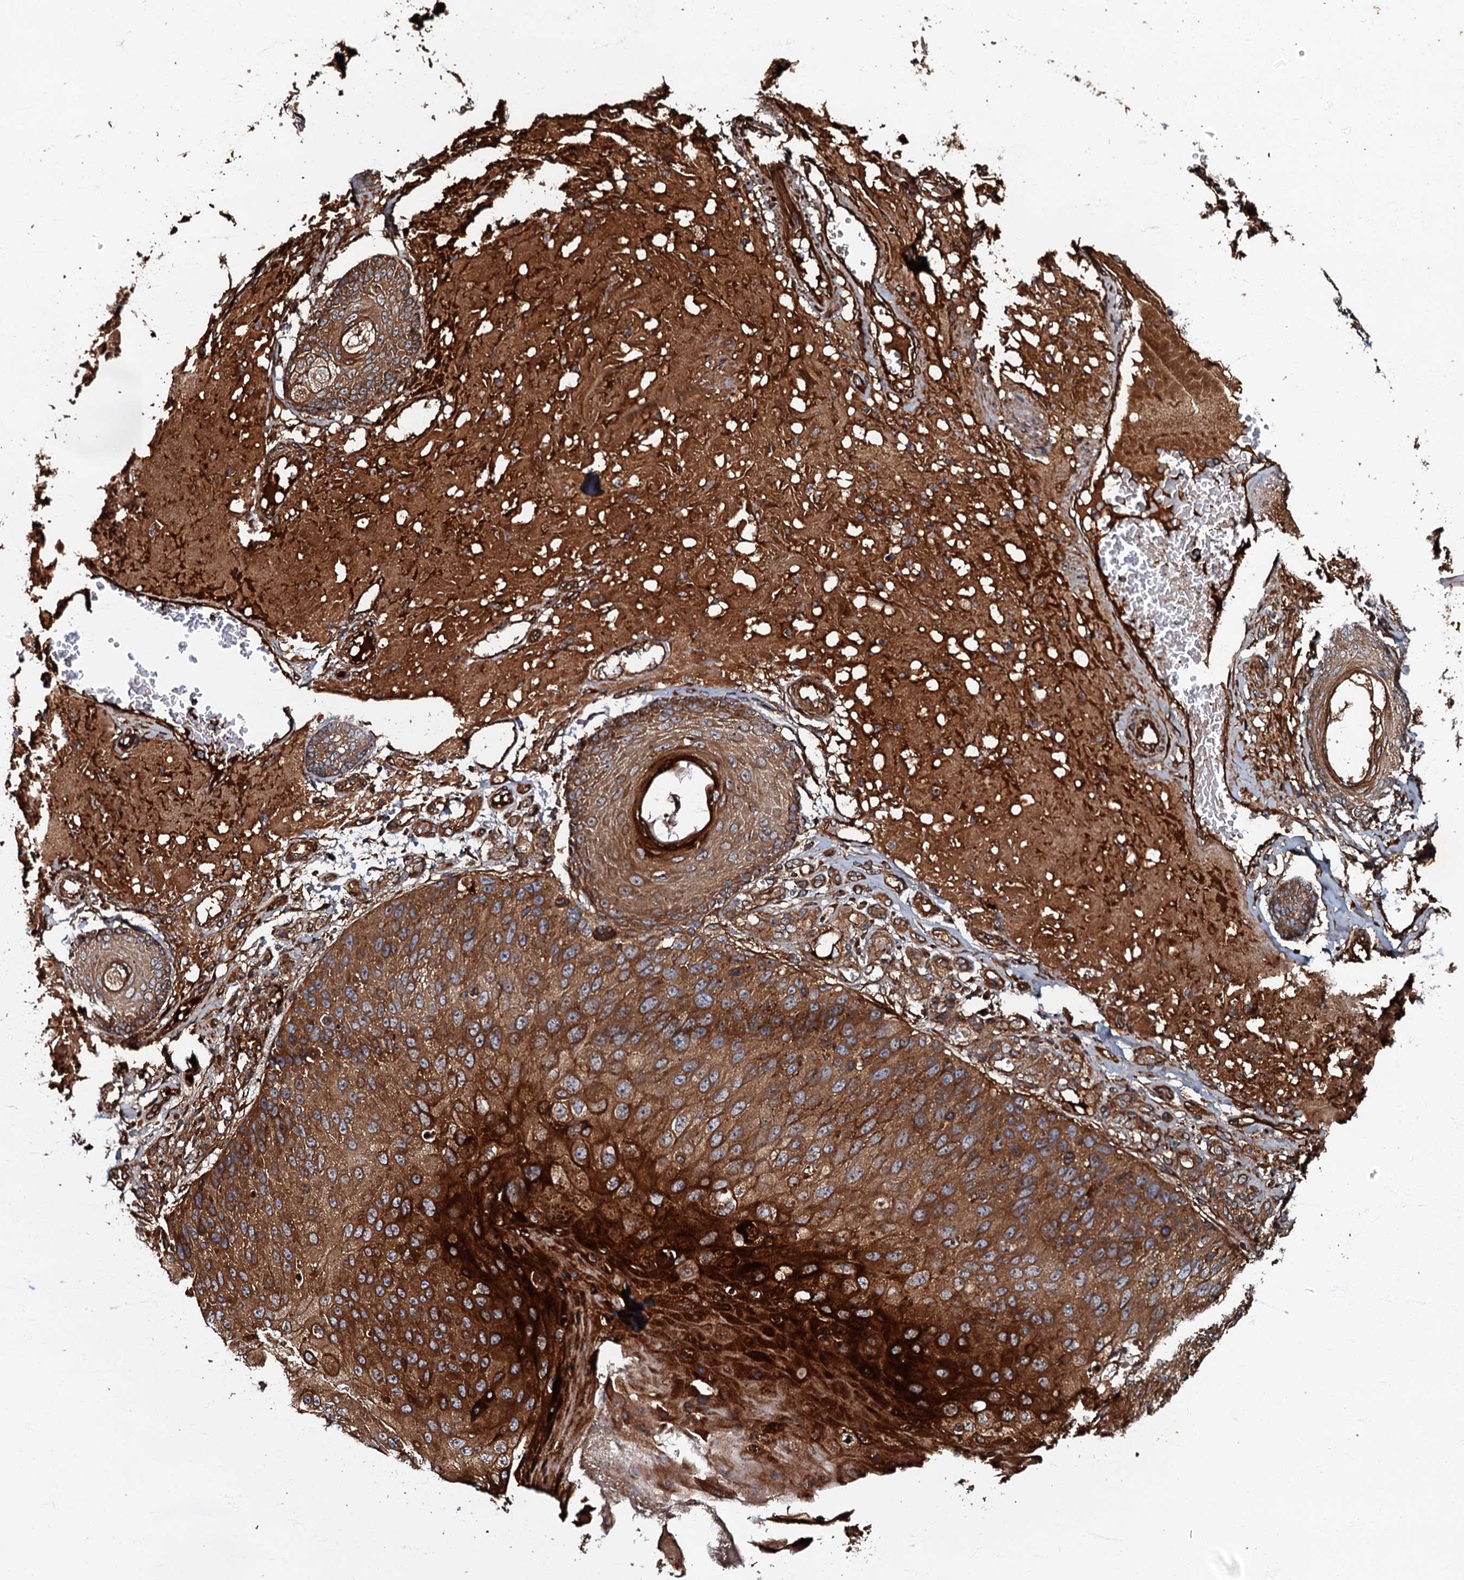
{"staining": {"intensity": "strong", "quantity": ">75%", "location": "cytoplasmic/membranous"}, "tissue": "skin cancer", "cell_type": "Tumor cells", "image_type": "cancer", "snomed": [{"axis": "morphology", "description": "Squamous cell carcinoma, NOS"}, {"axis": "topography", "description": "Skin"}], "caption": "DAB (3,3'-diaminobenzidine) immunohistochemical staining of human skin cancer displays strong cytoplasmic/membranous protein staining in approximately >75% of tumor cells.", "gene": "BLOC1S6", "patient": {"sex": "female", "age": 88}}